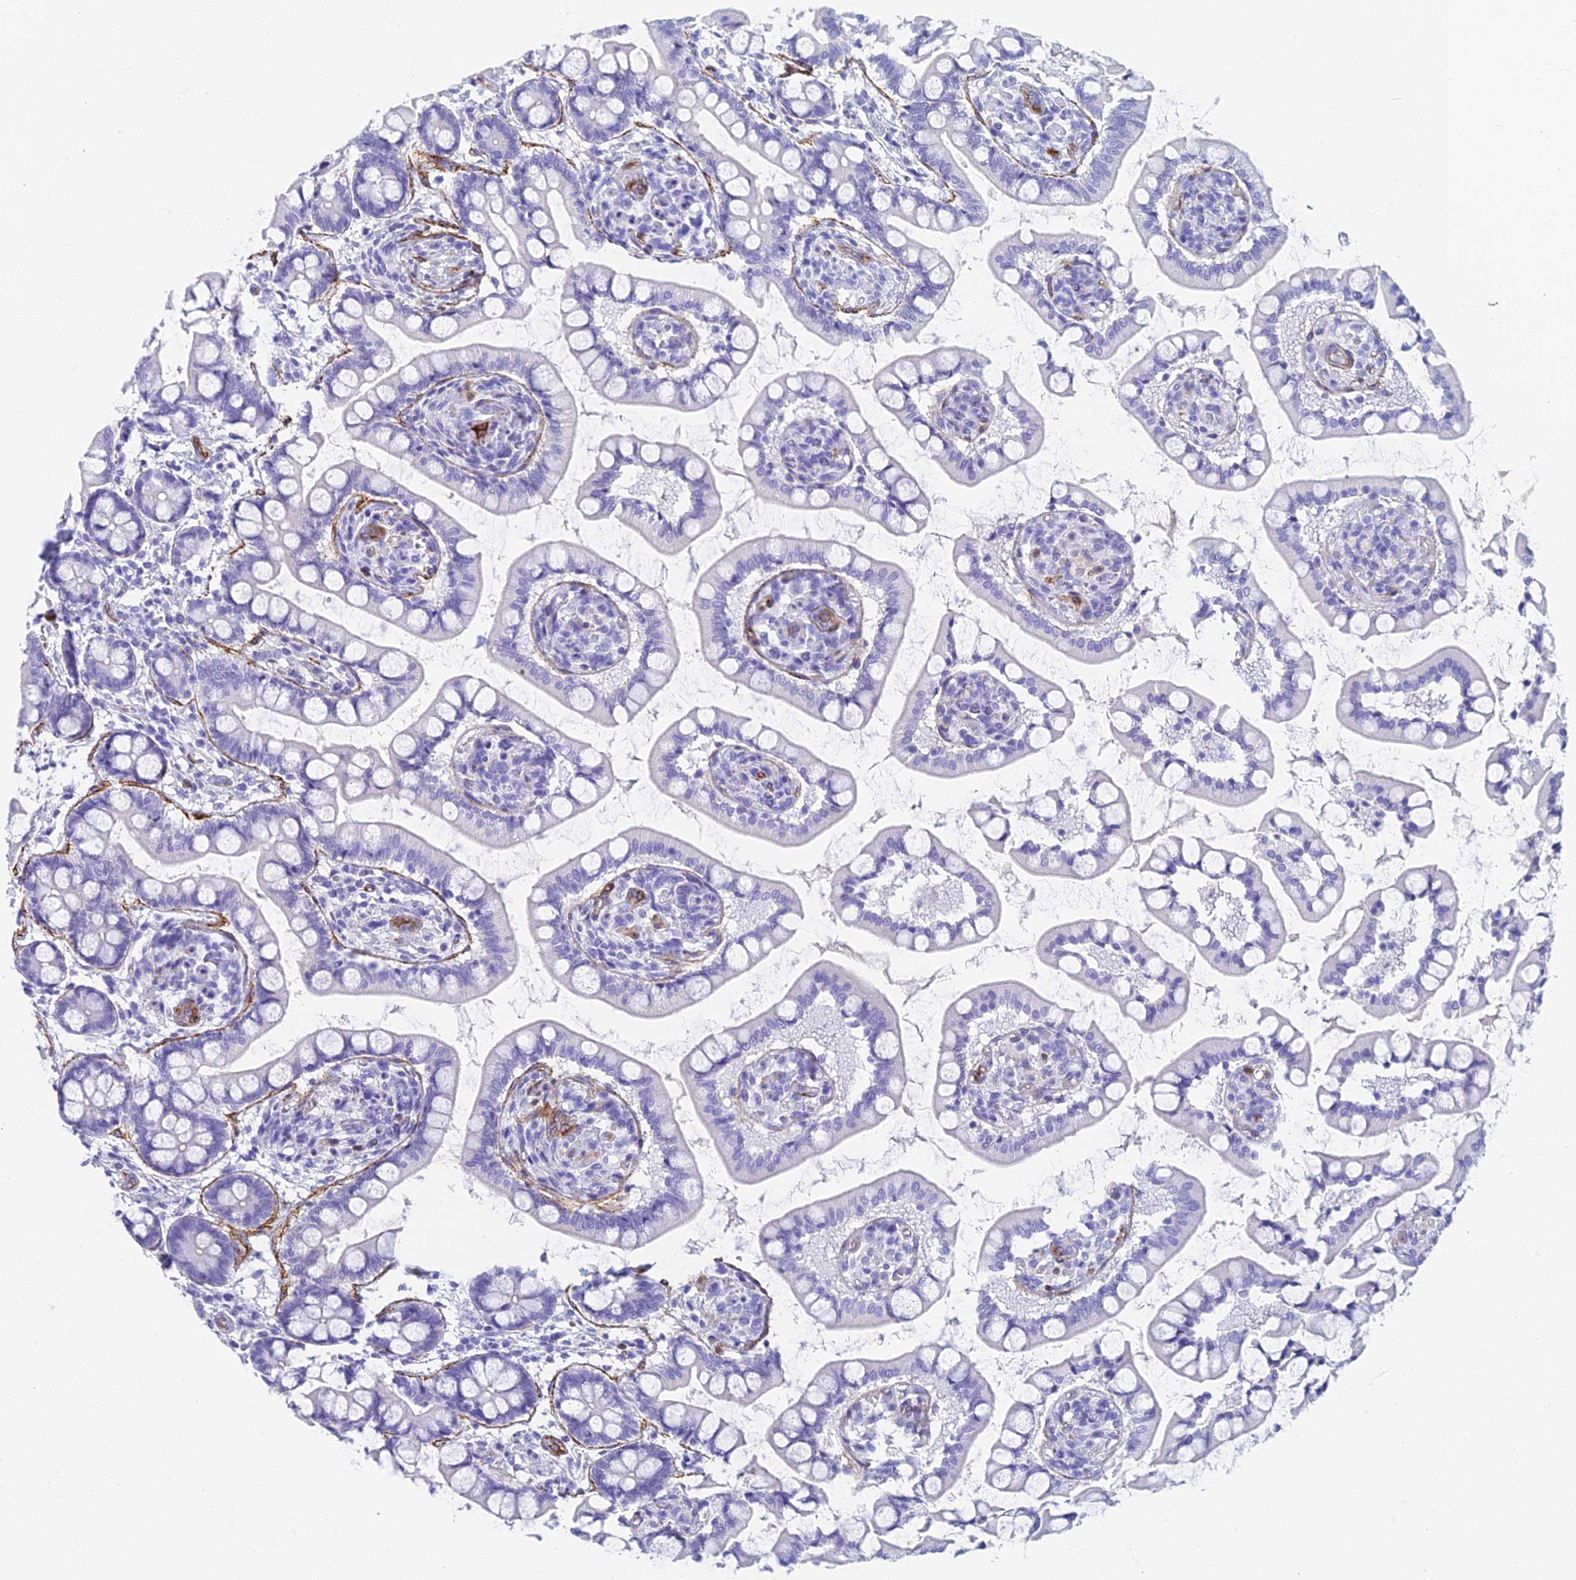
{"staining": {"intensity": "negative", "quantity": "none", "location": "none"}, "tissue": "small intestine", "cell_type": "Glandular cells", "image_type": "normal", "snomed": [{"axis": "morphology", "description": "Normal tissue, NOS"}, {"axis": "topography", "description": "Small intestine"}], "caption": "Immunohistochemical staining of normal small intestine exhibits no significant positivity in glandular cells.", "gene": "ETFRF1", "patient": {"sex": "male", "age": 52}}